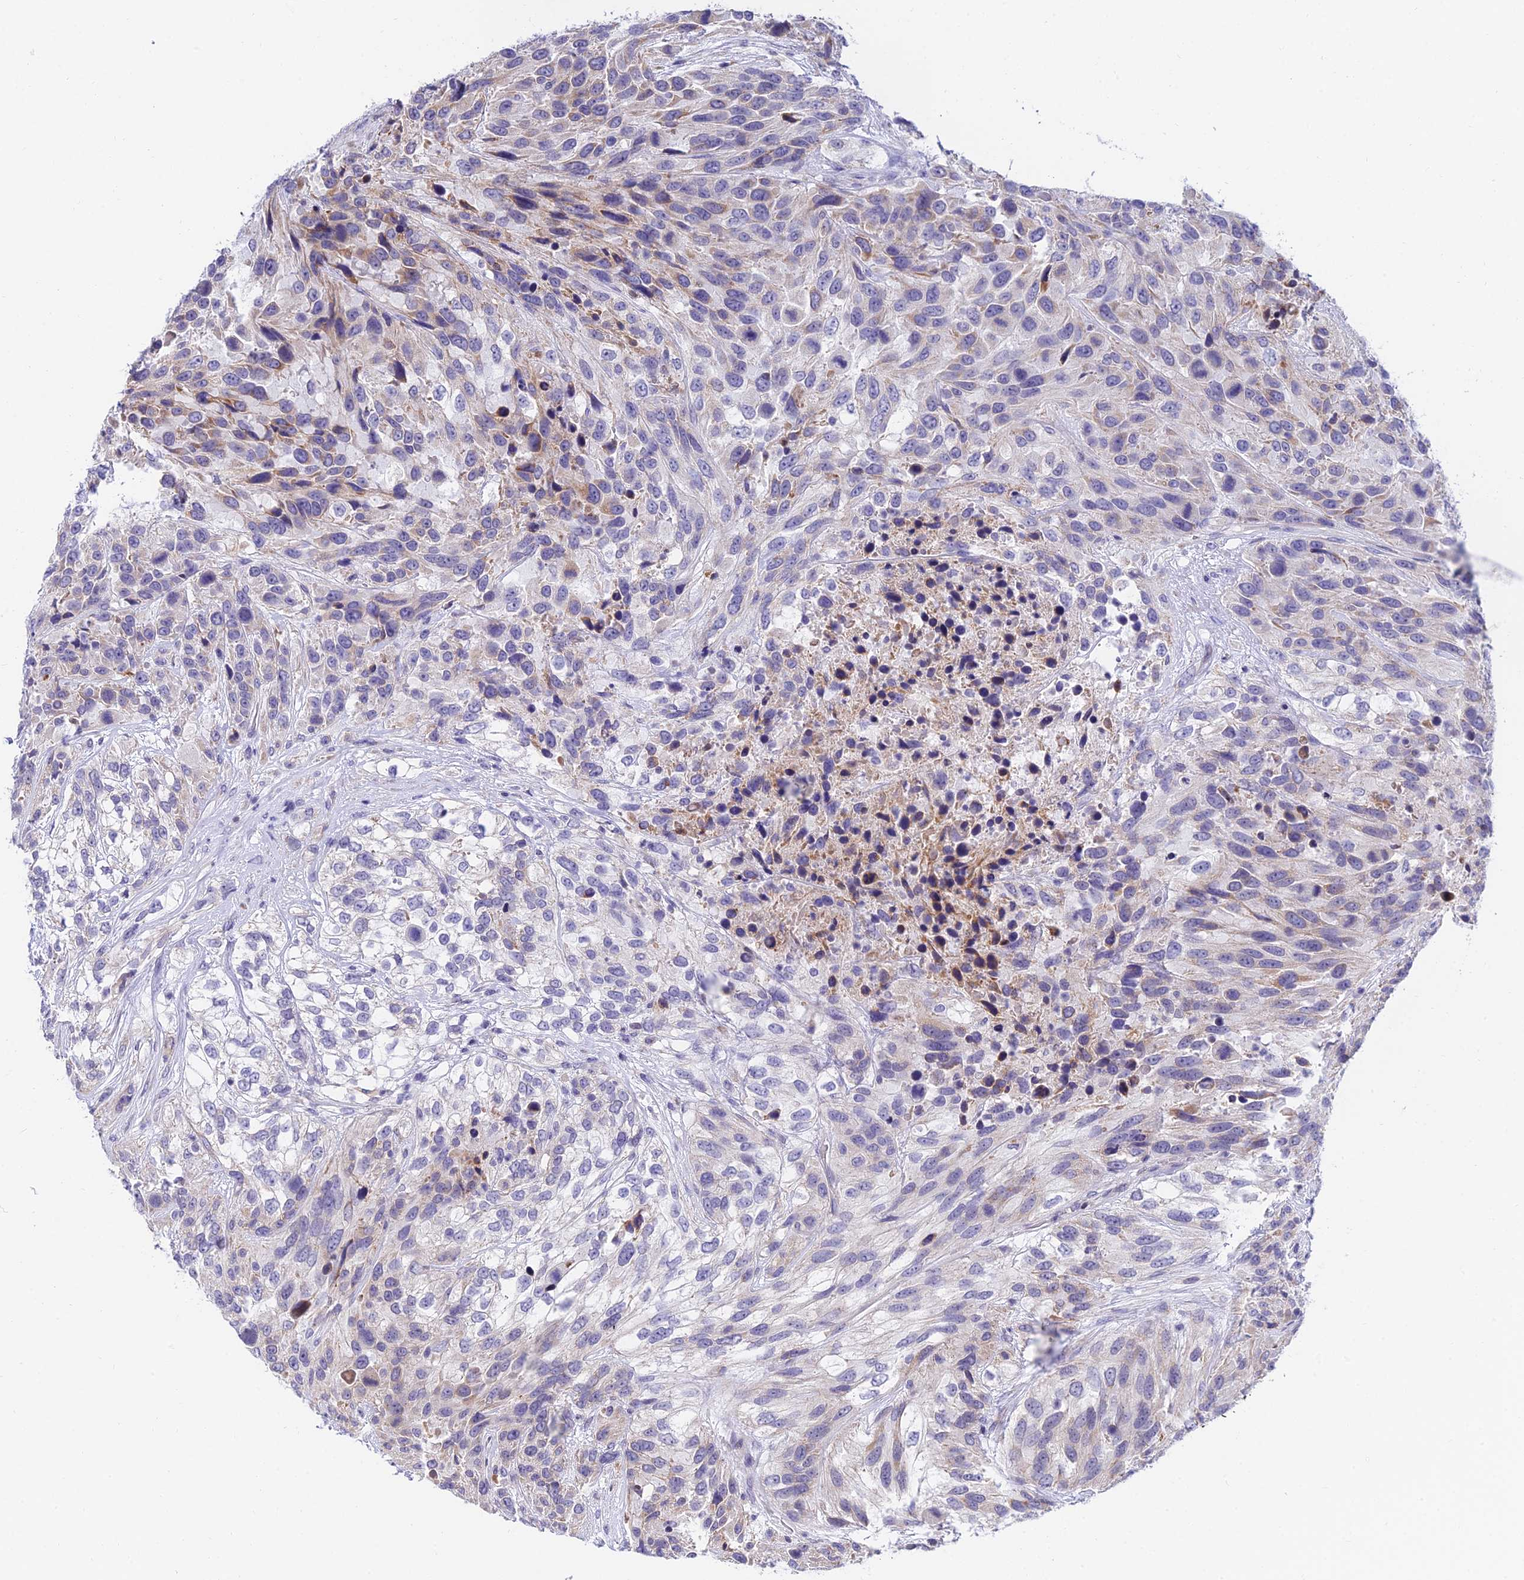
{"staining": {"intensity": "weak", "quantity": "<25%", "location": "cytoplasmic/membranous"}, "tissue": "urothelial cancer", "cell_type": "Tumor cells", "image_type": "cancer", "snomed": [{"axis": "morphology", "description": "Urothelial carcinoma, High grade"}, {"axis": "topography", "description": "Urinary bladder"}], "caption": "A histopathology image of human urothelial cancer is negative for staining in tumor cells.", "gene": "CDNF", "patient": {"sex": "female", "age": 70}}